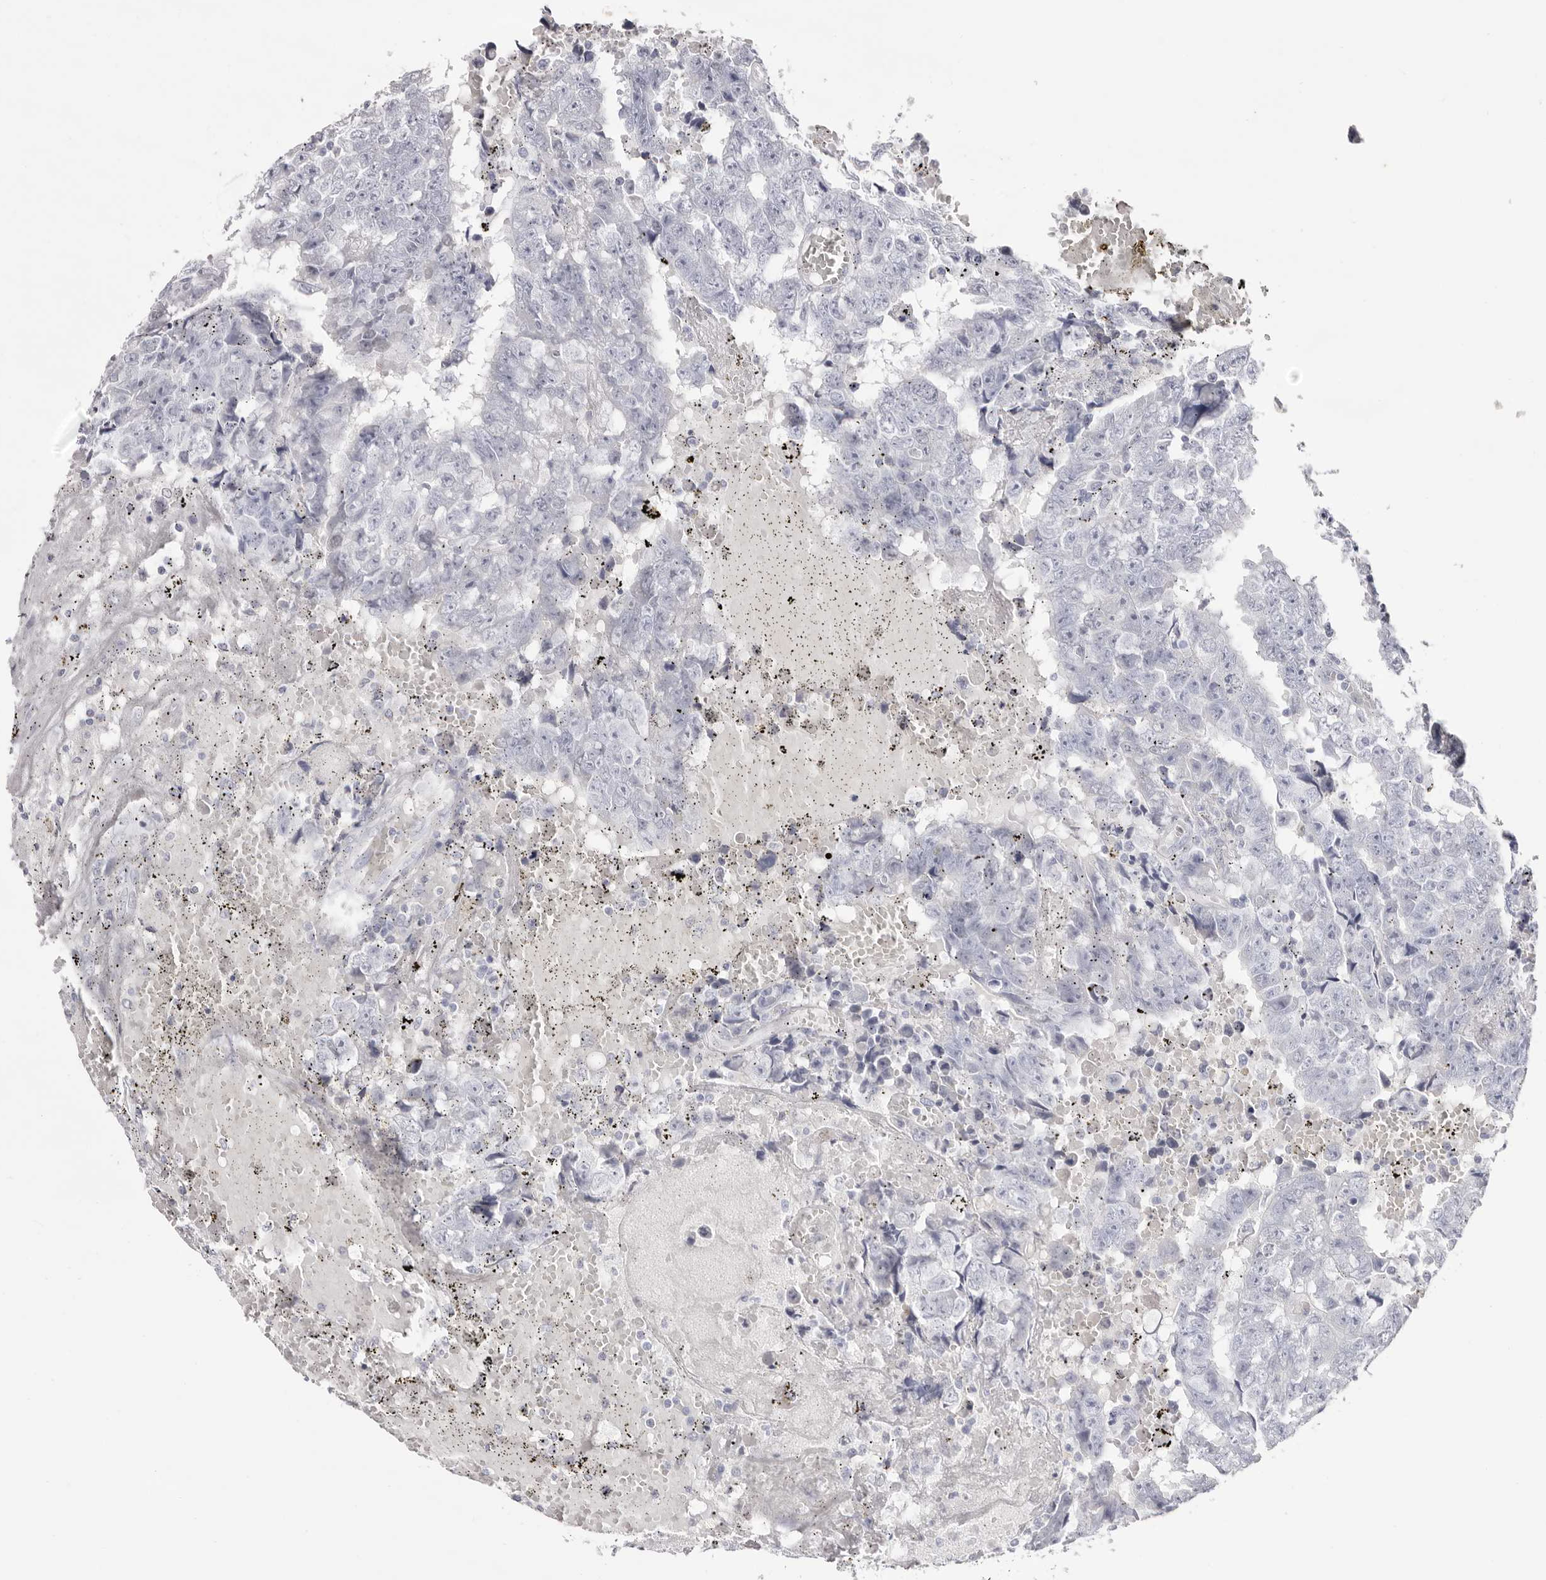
{"staining": {"intensity": "negative", "quantity": "none", "location": "none"}, "tissue": "testis cancer", "cell_type": "Tumor cells", "image_type": "cancer", "snomed": [{"axis": "morphology", "description": "Carcinoma, Embryonal, NOS"}, {"axis": "topography", "description": "Testis"}], "caption": "The image reveals no staining of tumor cells in testis embryonal carcinoma.", "gene": "LPO", "patient": {"sex": "male", "age": 25}}